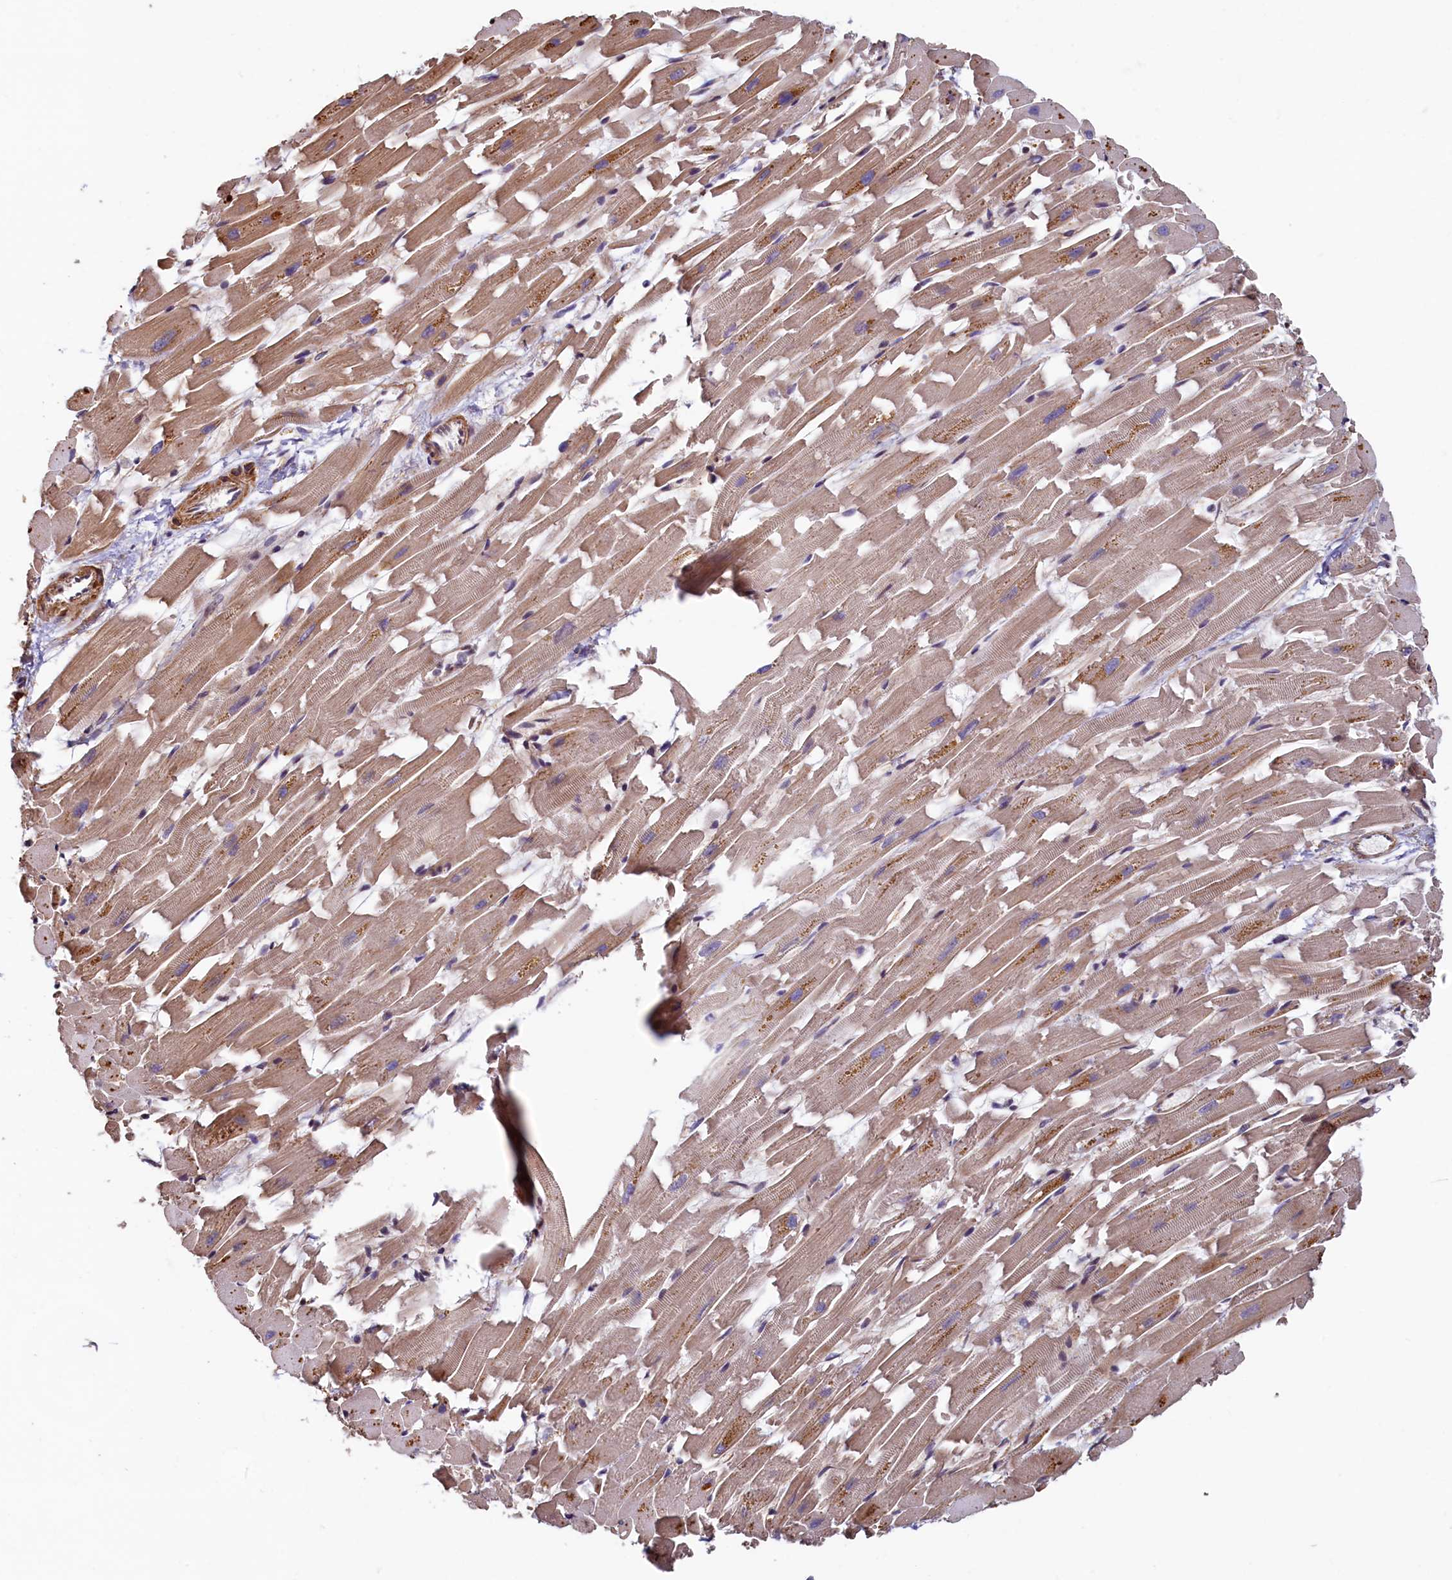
{"staining": {"intensity": "moderate", "quantity": ">75%", "location": "cytoplasmic/membranous"}, "tissue": "heart muscle", "cell_type": "Cardiomyocytes", "image_type": "normal", "snomed": [{"axis": "morphology", "description": "Normal tissue, NOS"}, {"axis": "topography", "description": "Heart"}], "caption": "This histopathology image demonstrates immunohistochemistry staining of unremarkable human heart muscle, with medium moderate cytoplasmic/membranous staining in approximately >75% of cardiomyocytes.", "gene": "TMEM181", "patient": {"sex": "female", "age": 64}}